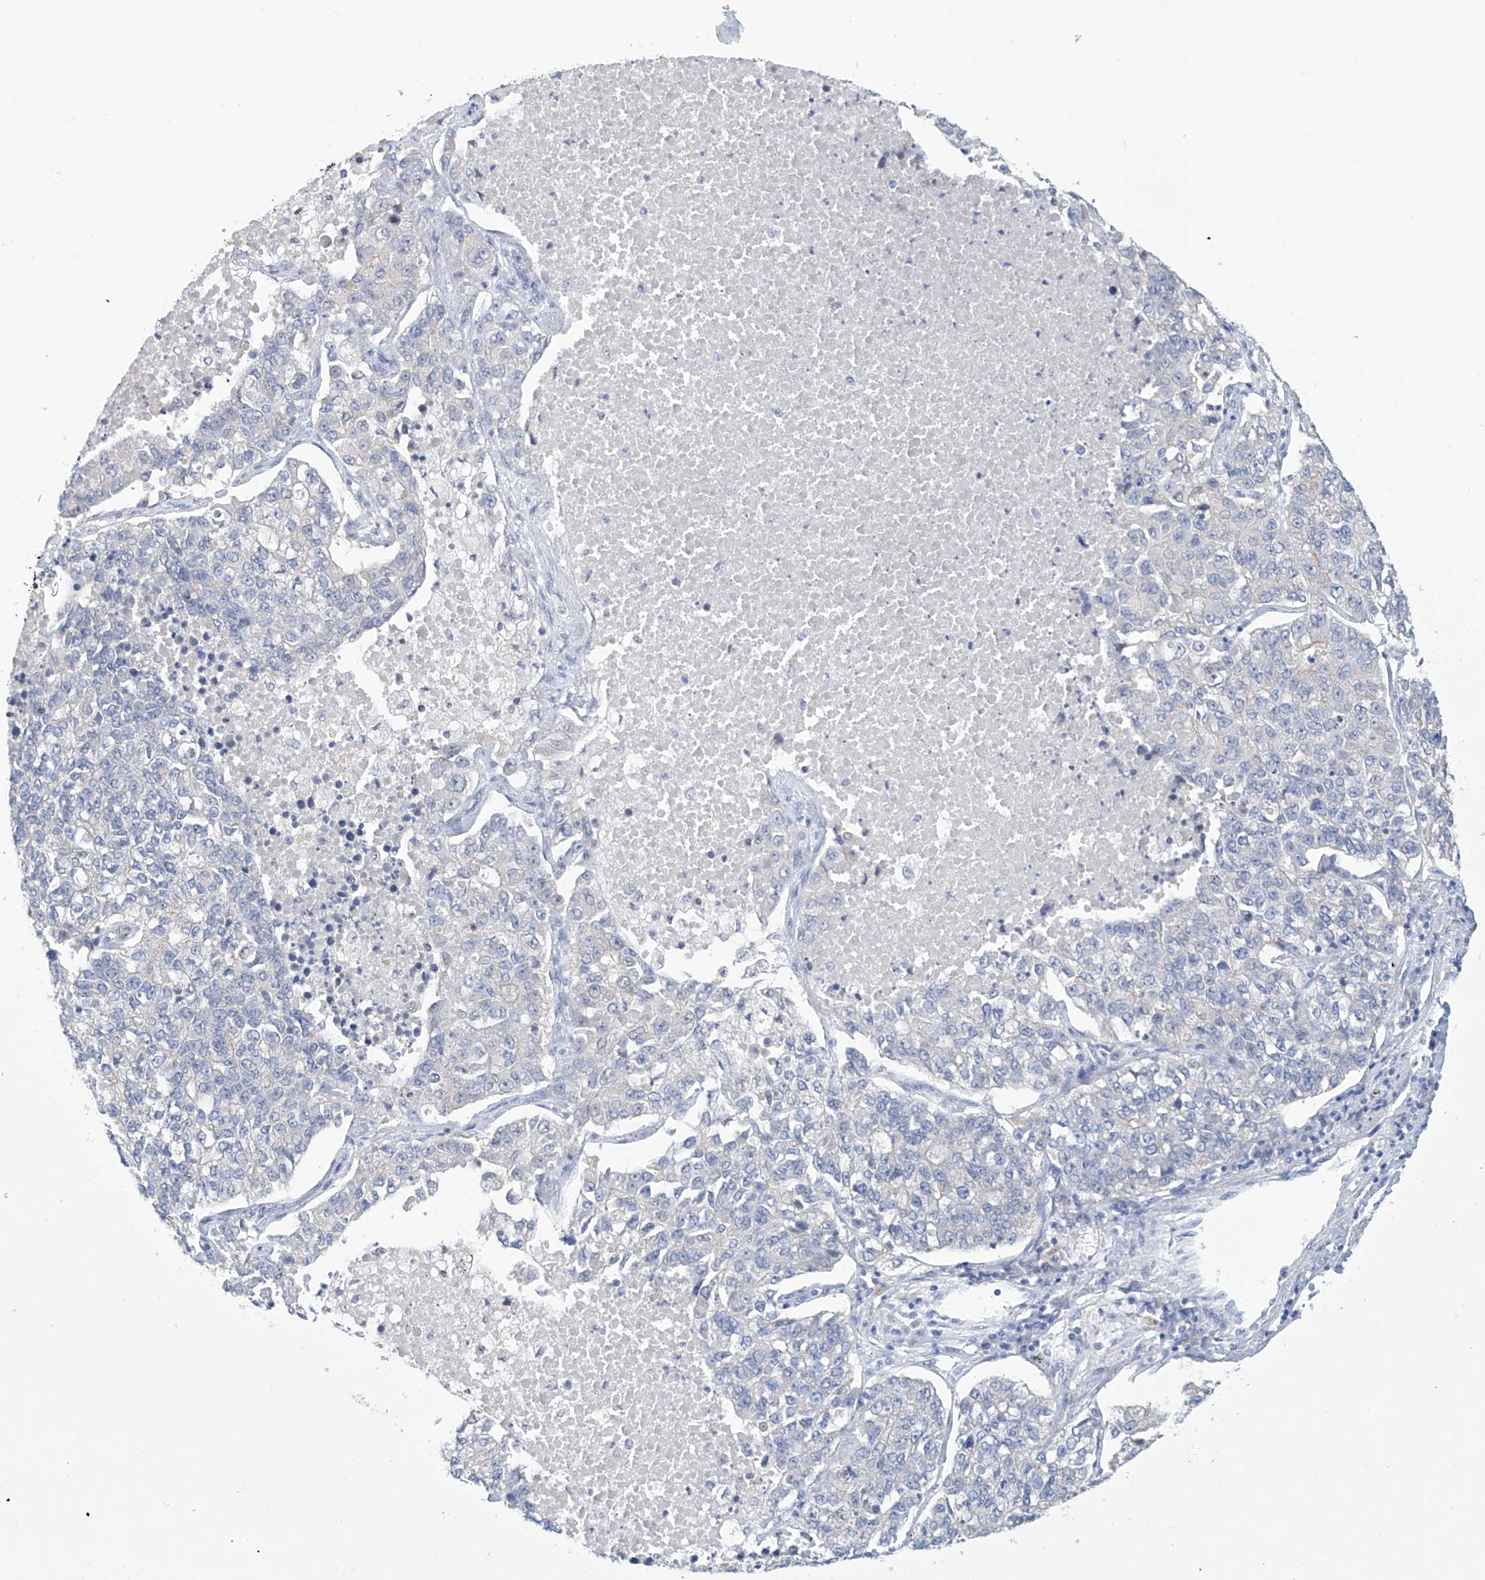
{"staining": {"intensity": "negative", "quantity": "none", "location": "none"}, "tissue": "lung cancer", "cell_type": "Tumor cells", "image_type": "cancer", "snomed": [{"axis": "morphology", "description": "Adenocarcinoma, NOS"}, {"axis": "topography", "description": "Lung"}], "caption": "DAB (3,3'-diaminobenzidine) immunohistochemical staining of human lung cancer displays no significant positivity in tumor cells. (Immunohistochemistry (ihc), brightfield microscopy, high magnification).", "gene": "IBA57", "patient": {"sex": "male", "age": 49}}